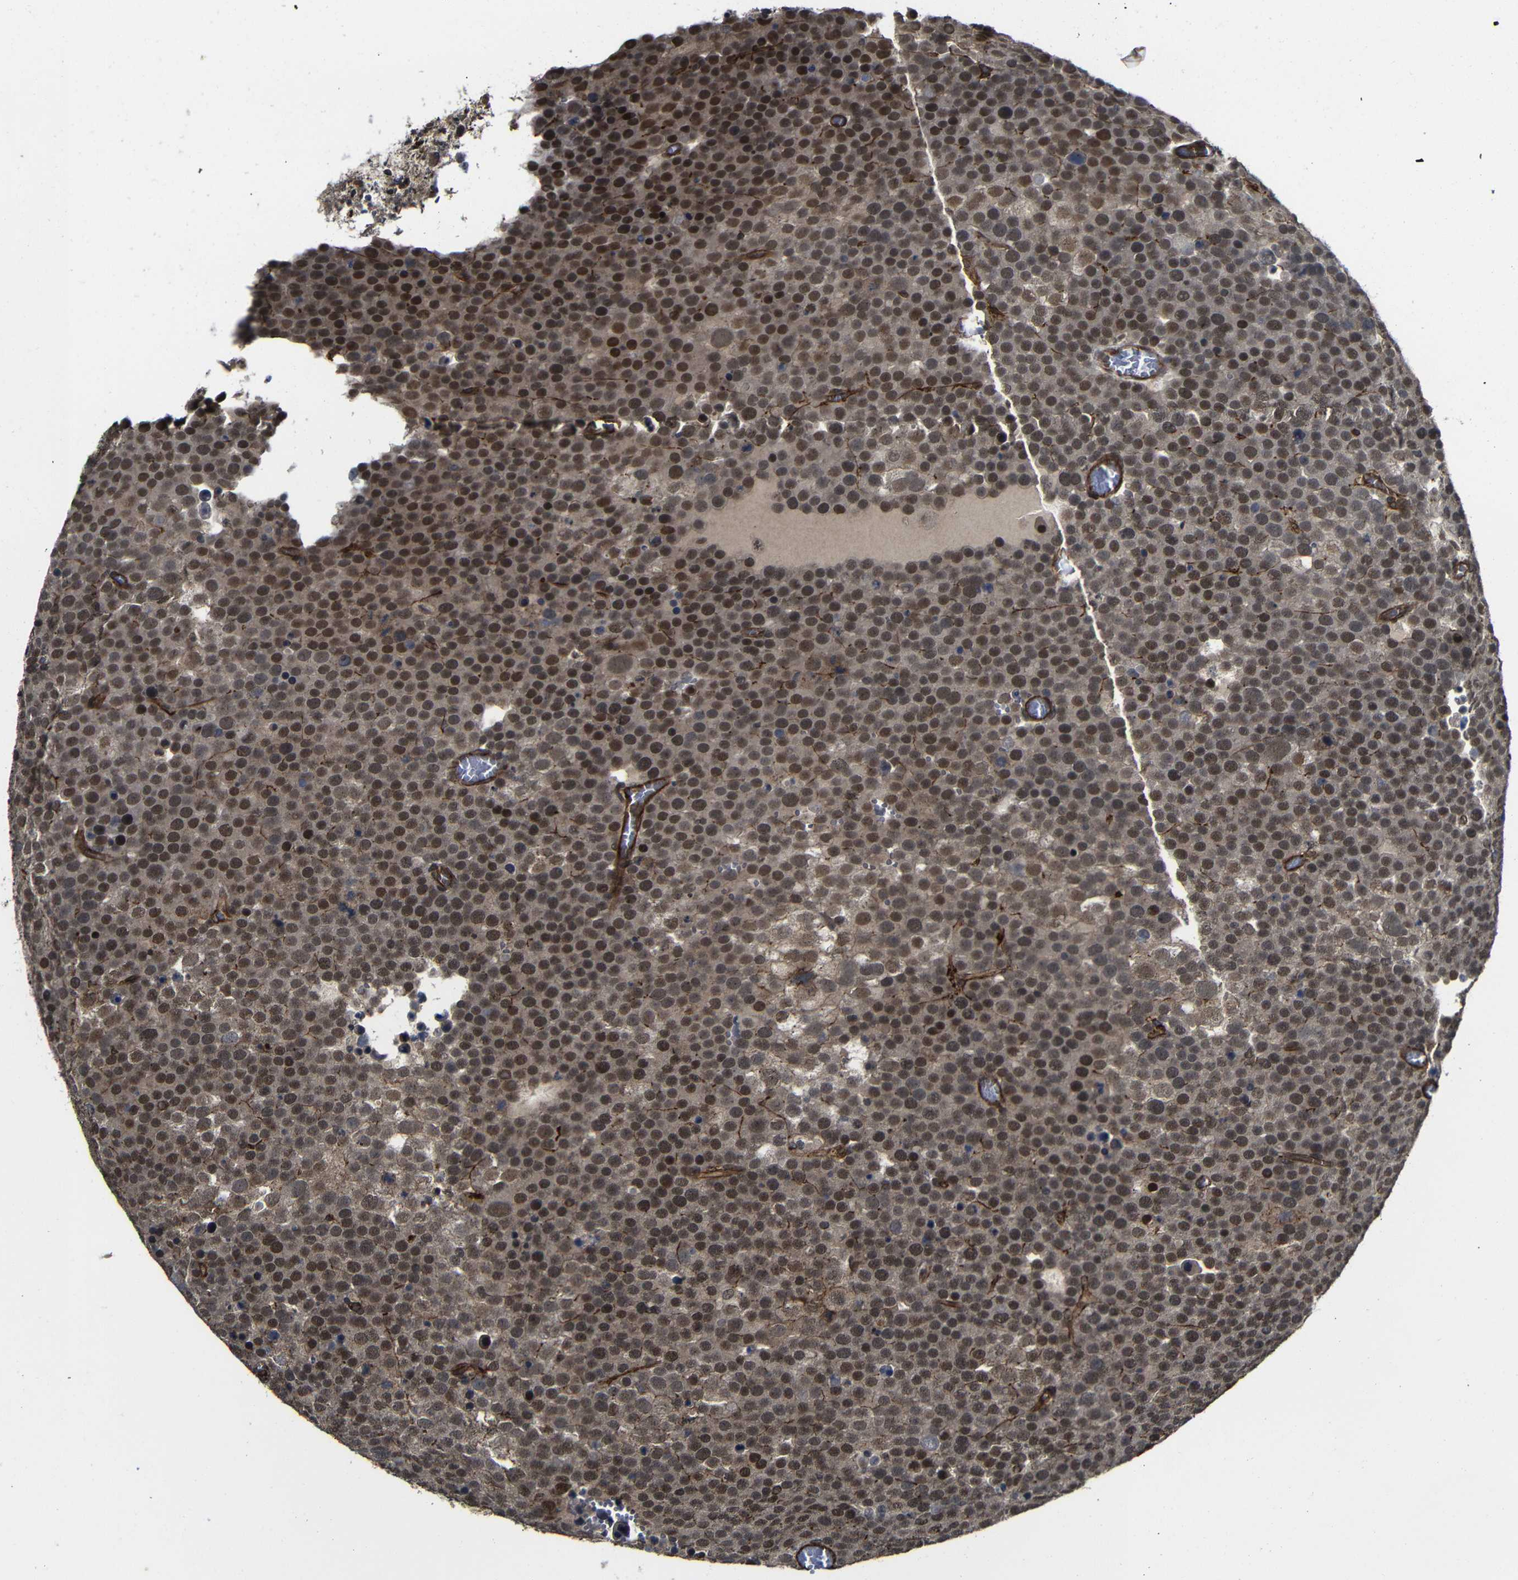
{"staining": {"intensity": "strong", "quantity": "25%-75%", "location": "cytoplasmic/membranous,nuclear"}, "tissue": "testis cancer", "cell_type": "Tumor cells", "image_type": "cancer", "snomed": [{"axis": "morphology", "description": "Seminoma, NOS"}, {"axis": "topography", "description": "Testis"}], "caption": "Testis seminoma stained for a protein displays strong cytoplasmic/membranous and nuclear positivity in tumor cells.", "gene": "NANOS1", "patient": {"sex": "male", "age": 71}}